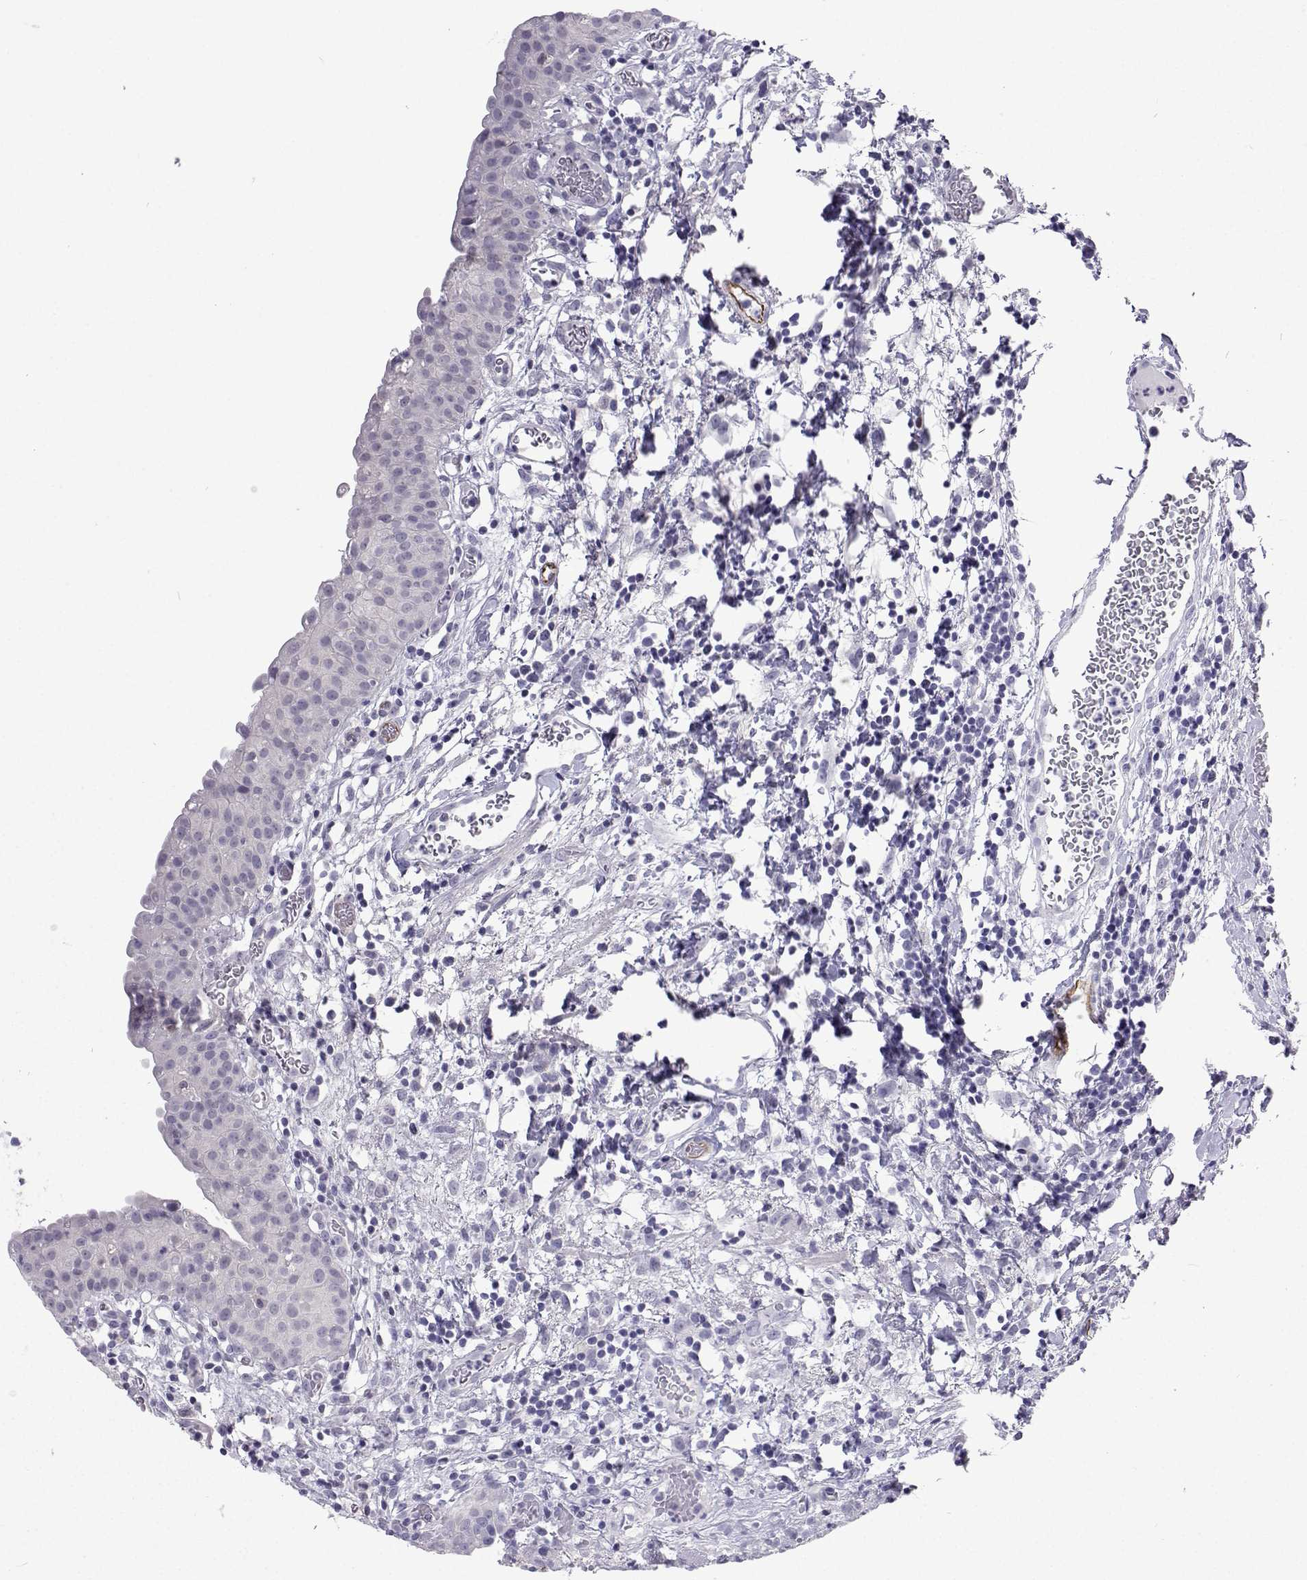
{"staining": {"intensity": "negative", "quantity": "none", "location": "none"}, "tissue": "urinary bladder", "cell_type": "Urothelial cells", "image_type": "normal", "snomed": [{"axis": "morphology", "description": "Normal tissue, NOS"}, {"axis": "morphology", "description": "Inflammation, NOS"}, {"axis": "topography", "description": "Urinary bladder"}], "caption": "Urinary bladder stained for a protein using IHC exhibits no positivity urothelial cells.", "gene": "GALM", "patient": {"sex": "male", "age": 57}}